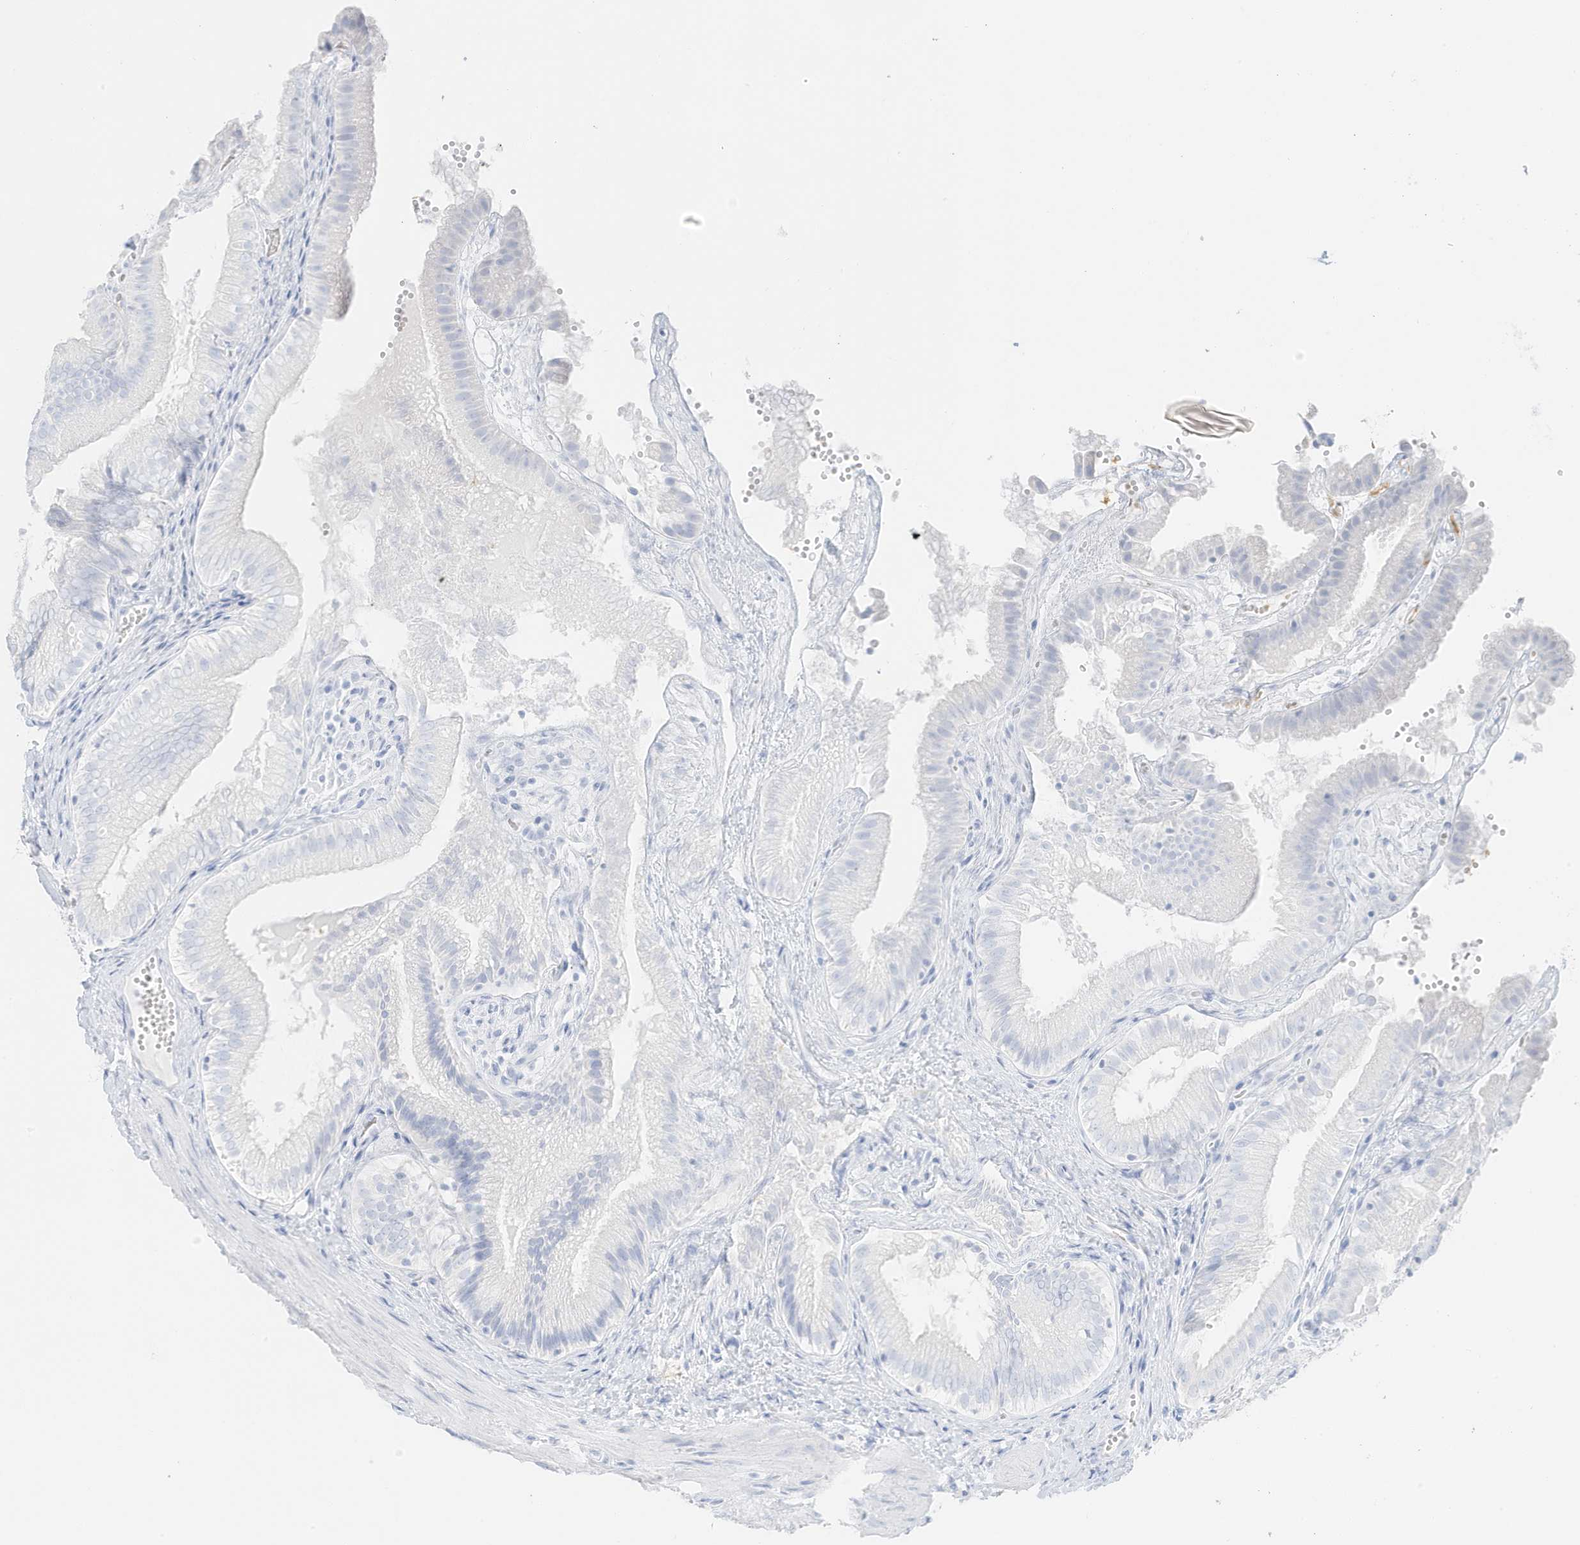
{"staining": {"intensity": "negative", "quantity": "none", "location": "none"}, "tissue": "gallbladder", "cell_type": "Glandular cells", "image_type": "normal", "snomed": [{"axis": "morphology", "description": "Normal tissue, NOS"}, {"axis": "topography", "description": "Gallbladder"}], "caption": "A high-resolution histopathology image shows immunohistochemistry (IHC) staining of unremarkable gallbladder, which exhibits no significant expression in glandular cells.", "gene": "SLC22A13", "patient": {"sex": "female", "age": 30}}